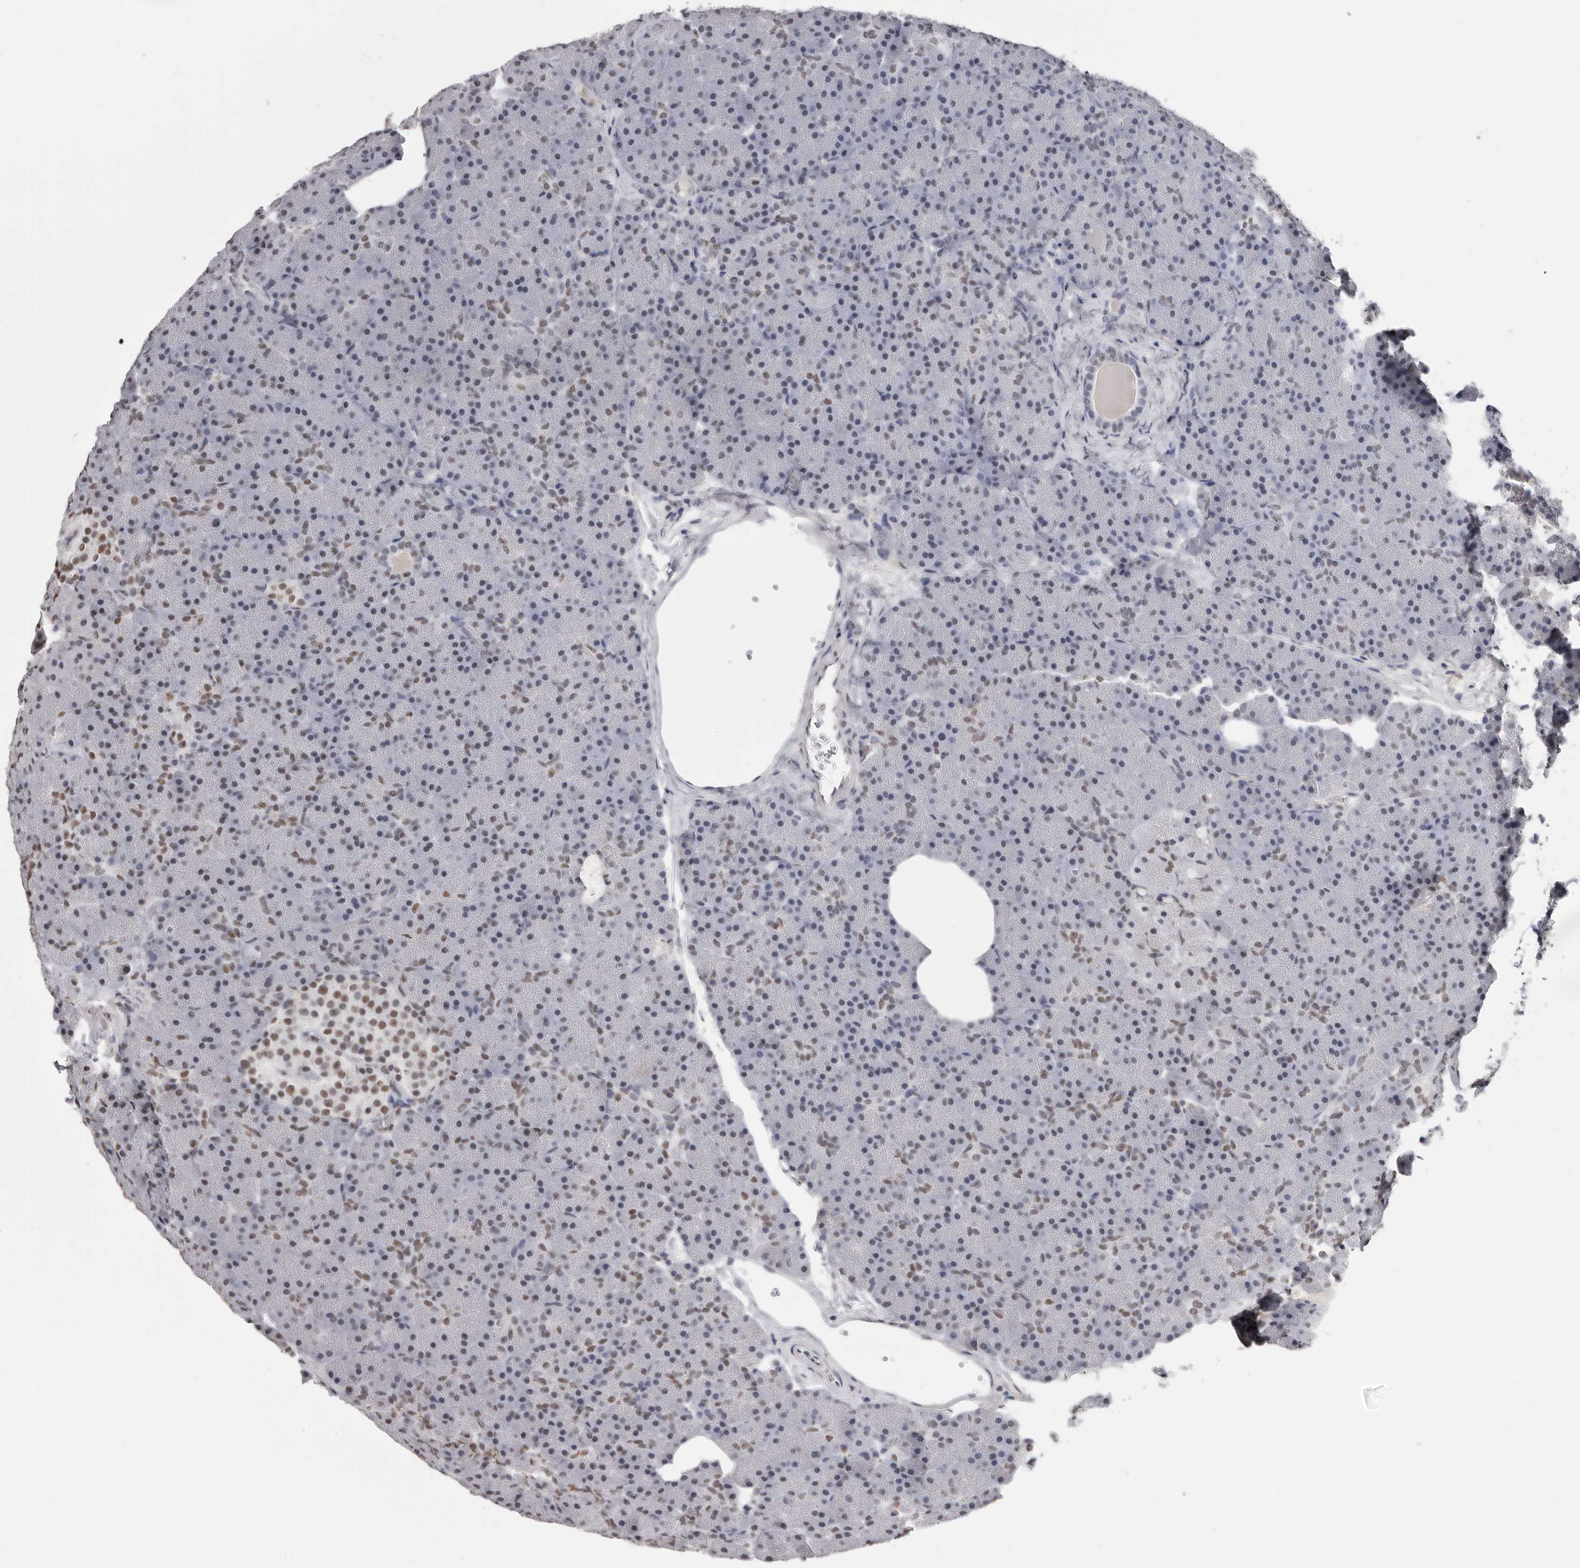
{"staining": {"intensity": "weak", "quantity": "<25%", "location": "nuclear"}, "tissue": "pancreas", "cell_type": "Exocrine glandular cells", "image_type": "normal", "snomed": [{"axis": "morphology", "description": "Normal tissue, NOS"}, {"axis": "morphology", "description": "Carcinoid, malignant, NOS"}, {"axis": "topography", "description": "Pancreas"}], "caption": "Pancreas was stained to show a protein in brown. There is no significant positivity in exocrine glandular cells. (Brightfield microscopy of DAB (3,3'-diaminobenzidine) IHC at high magnification).", "gene": "SCAF4", "patient": {"sex": "female", "age": 35}}